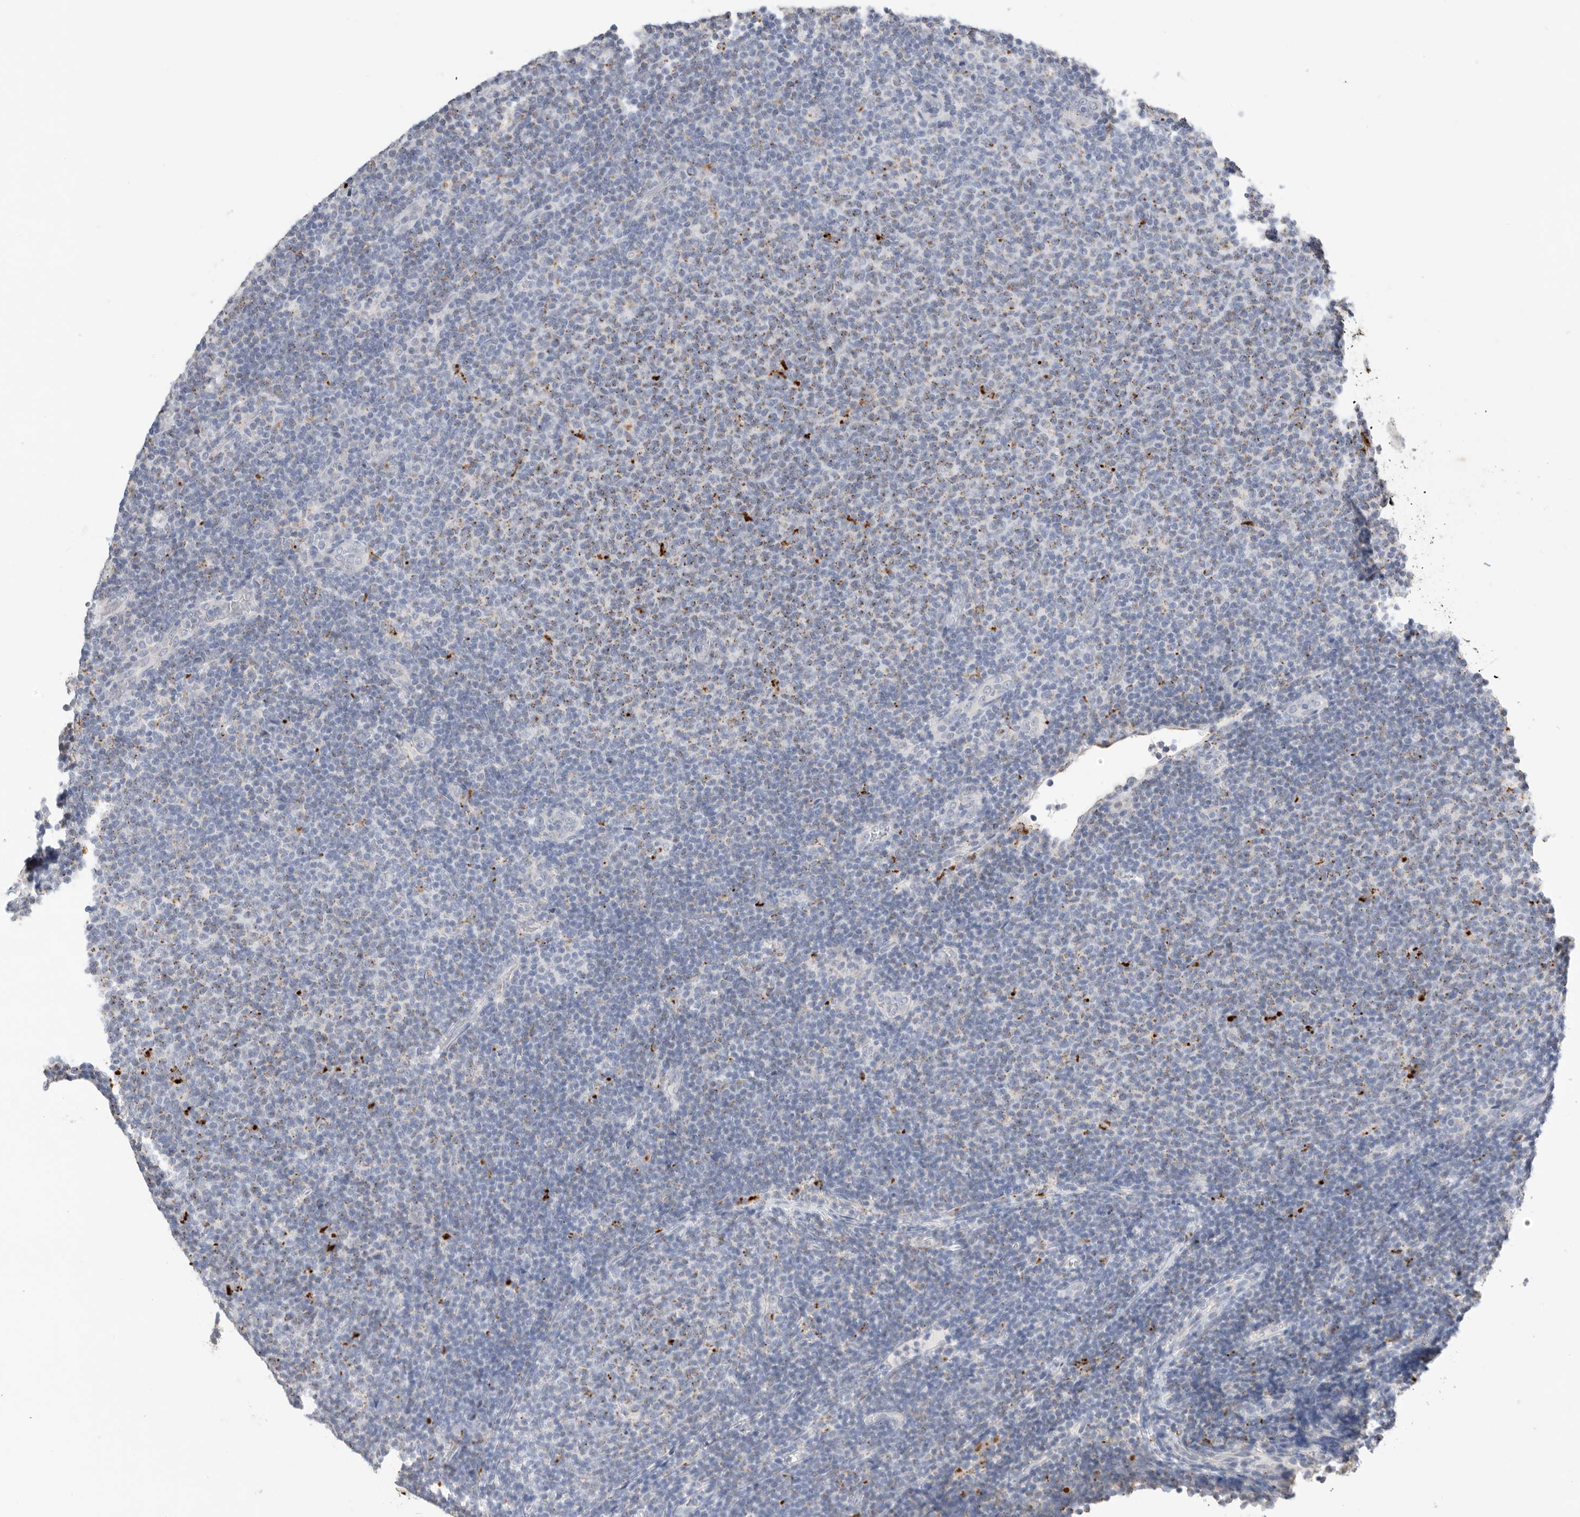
{"staining": {"intensity": "strong", "quantity": "<25%", "location": "cytoplasmic/membranous"}, "tissue": "lymphoma", "cell_type": "Tumor cells", "image_type": "cancer", "snomed": [{"axis": "morphology", "description": "Malignant lymphoma, non-Hodgkin's type, Low grade"}, {"axis": "topography", "description": "Lymph node"}], "caption": "A photomicrograph of human lymphoma stained for a protein reveals strong cytoplasmic/membranous brown staining in tumor cells.", "gene": "GGH", "patient": {"sex": "male", "age": 66}}